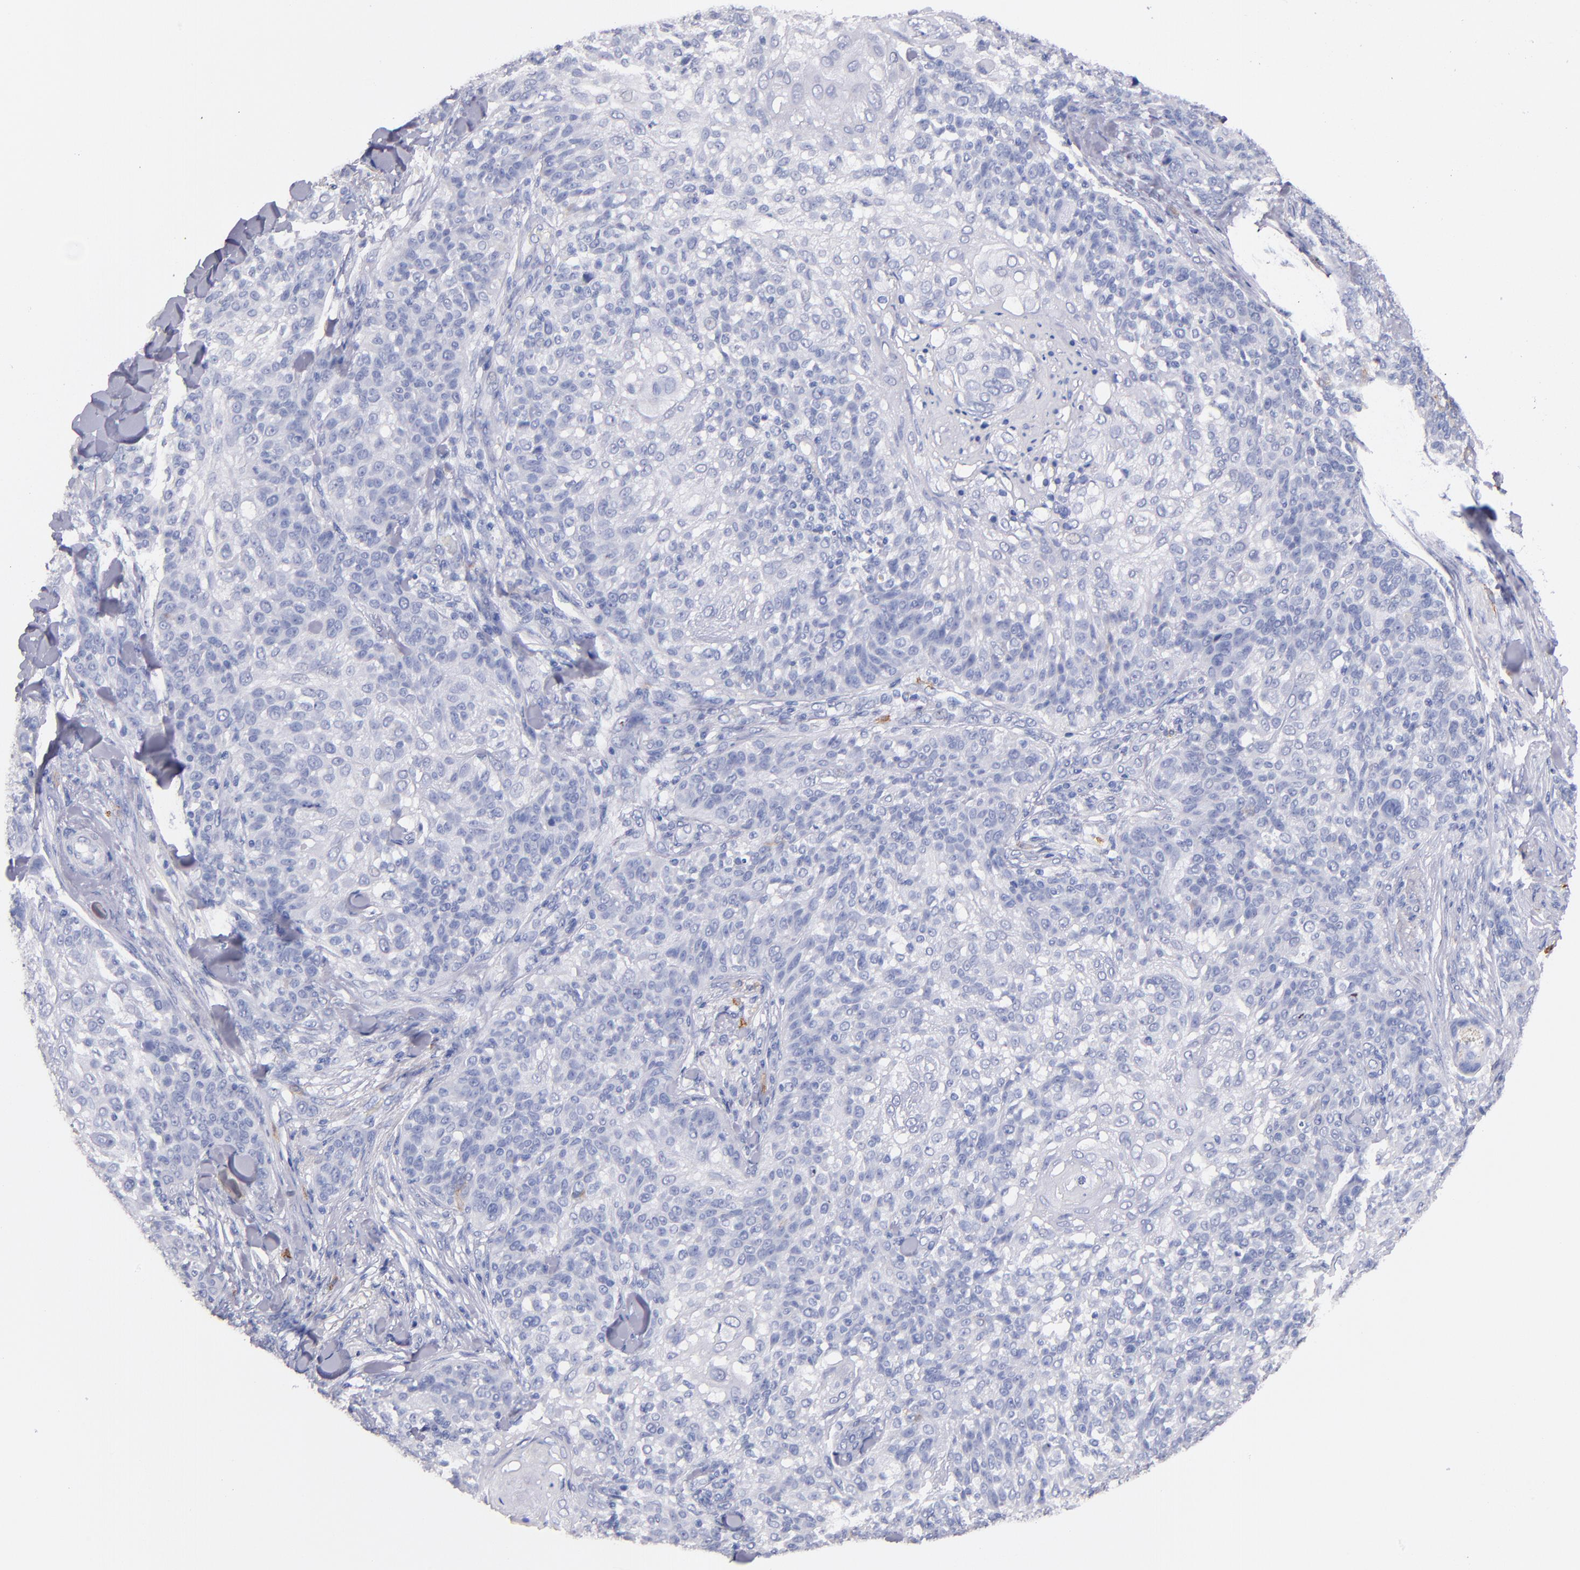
{"staining": {"intensity": "negative", "quantity": "none", "location": "none"}, "tissue": "skin cancer", "cell_type": "Tumor cells", "image_type": "cancer", "snomed": [{"axis": "morphology", "description": "Normal tissue, NOS"}, {"axis": "morphology", "description": "Squamous cell carcinoma, NOS"}, {"axis": "topography", "description": "Skin"}], "caption": "A histopathology image of skin squamous cell carcinoma stained for a protein shows no brown staining in tumor cells.", "gene": "KIT", "patient": {"sex": "female", "age": 83}}